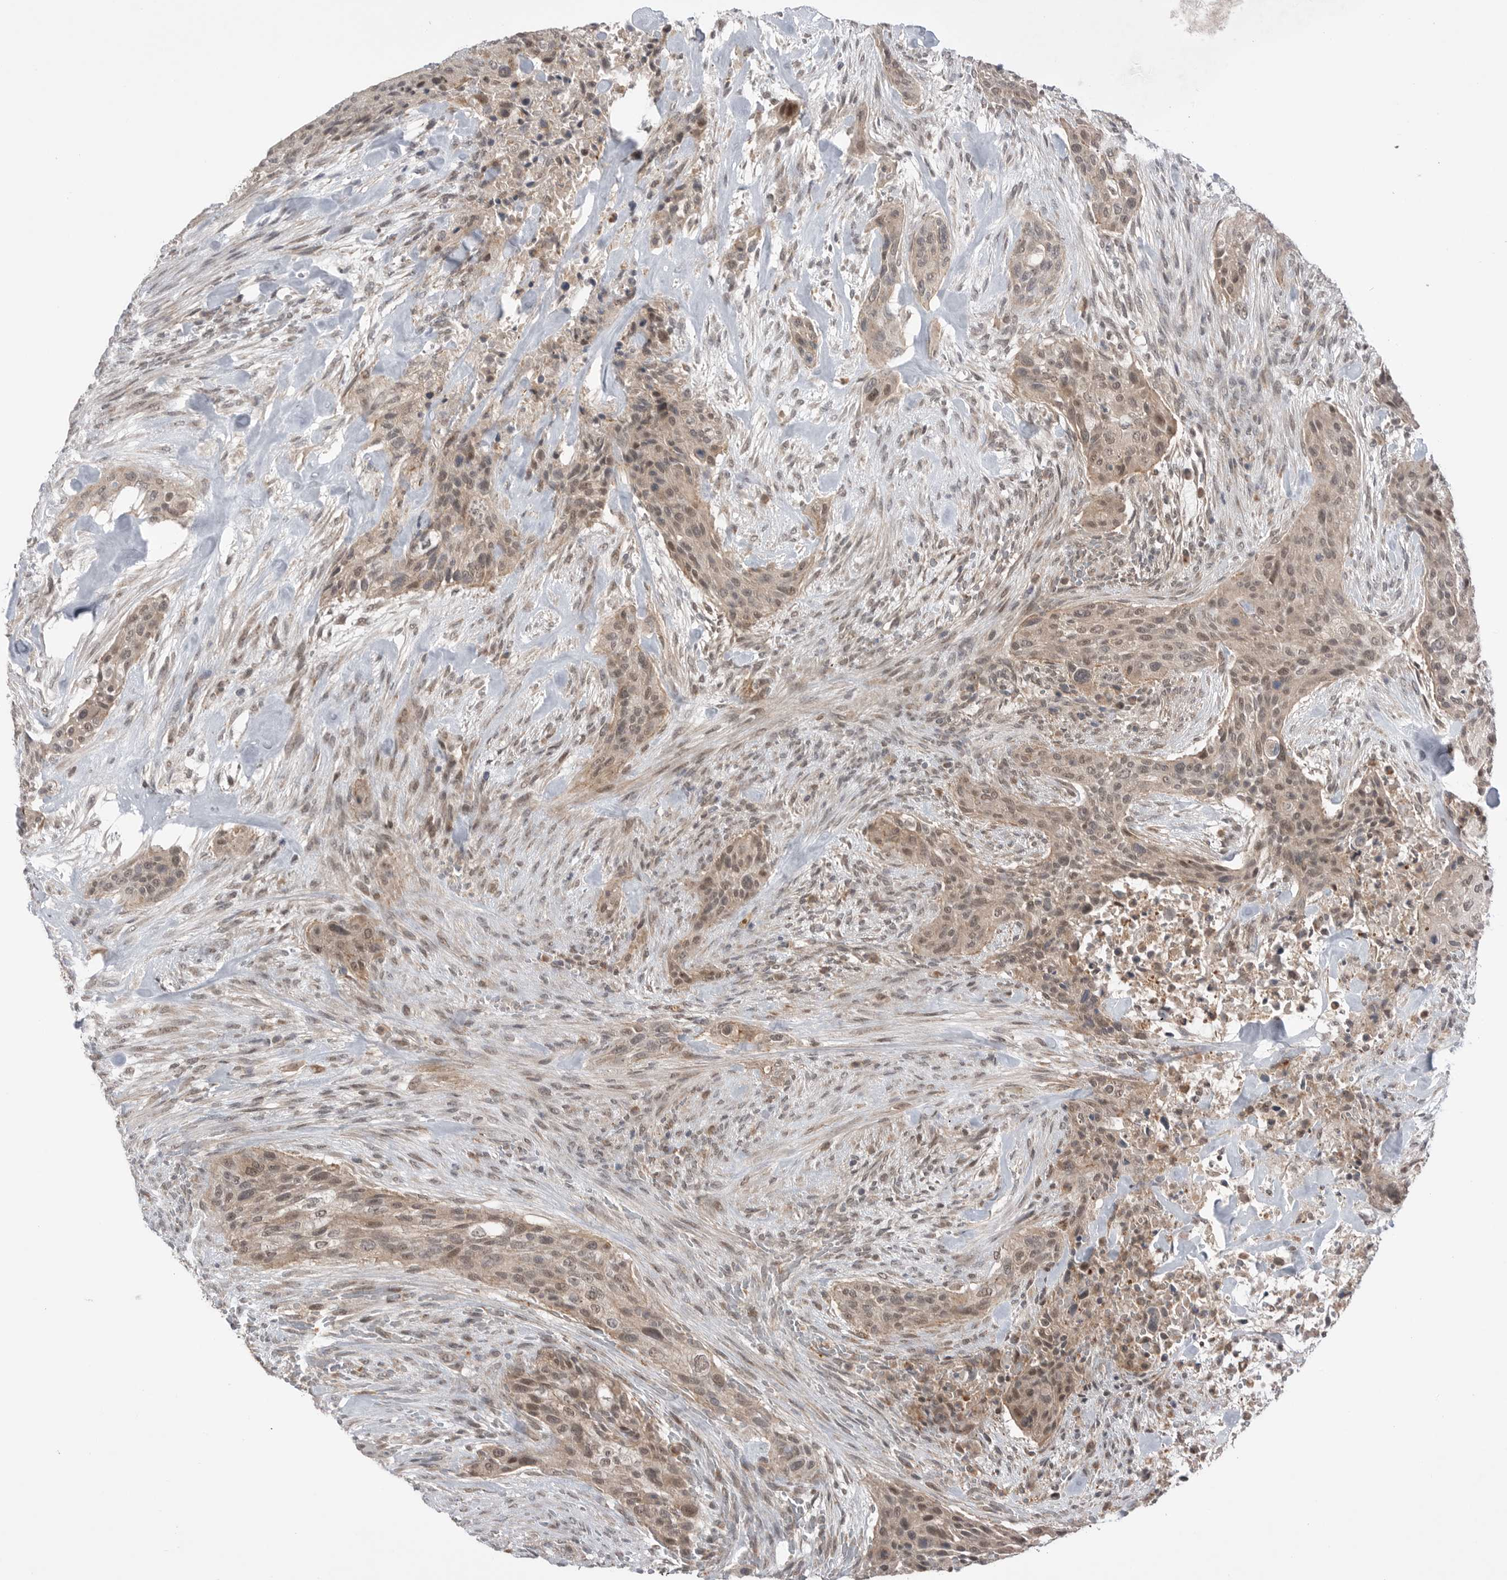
{"staining": {"intensity": "weak", "quantity": ">75%", "location": "cytoplasmic/membranous,nuclear"}, "tissue": "urothelial cancer", "cell_type": "Tumor cells", "image_type": "cancer", "snomed": [{"axis": "morphology", "description": "Urothelial carcinoma, High grade"}, {"axis": "topography", "description": "Urinary bladder"}], "caption": "Urothelial carcinoma (high-grade) stained with a protein marker shows weak staining in tumor cells.", "gene": "NTAQ1", "patient": {"sex": "male", "age": 35}}